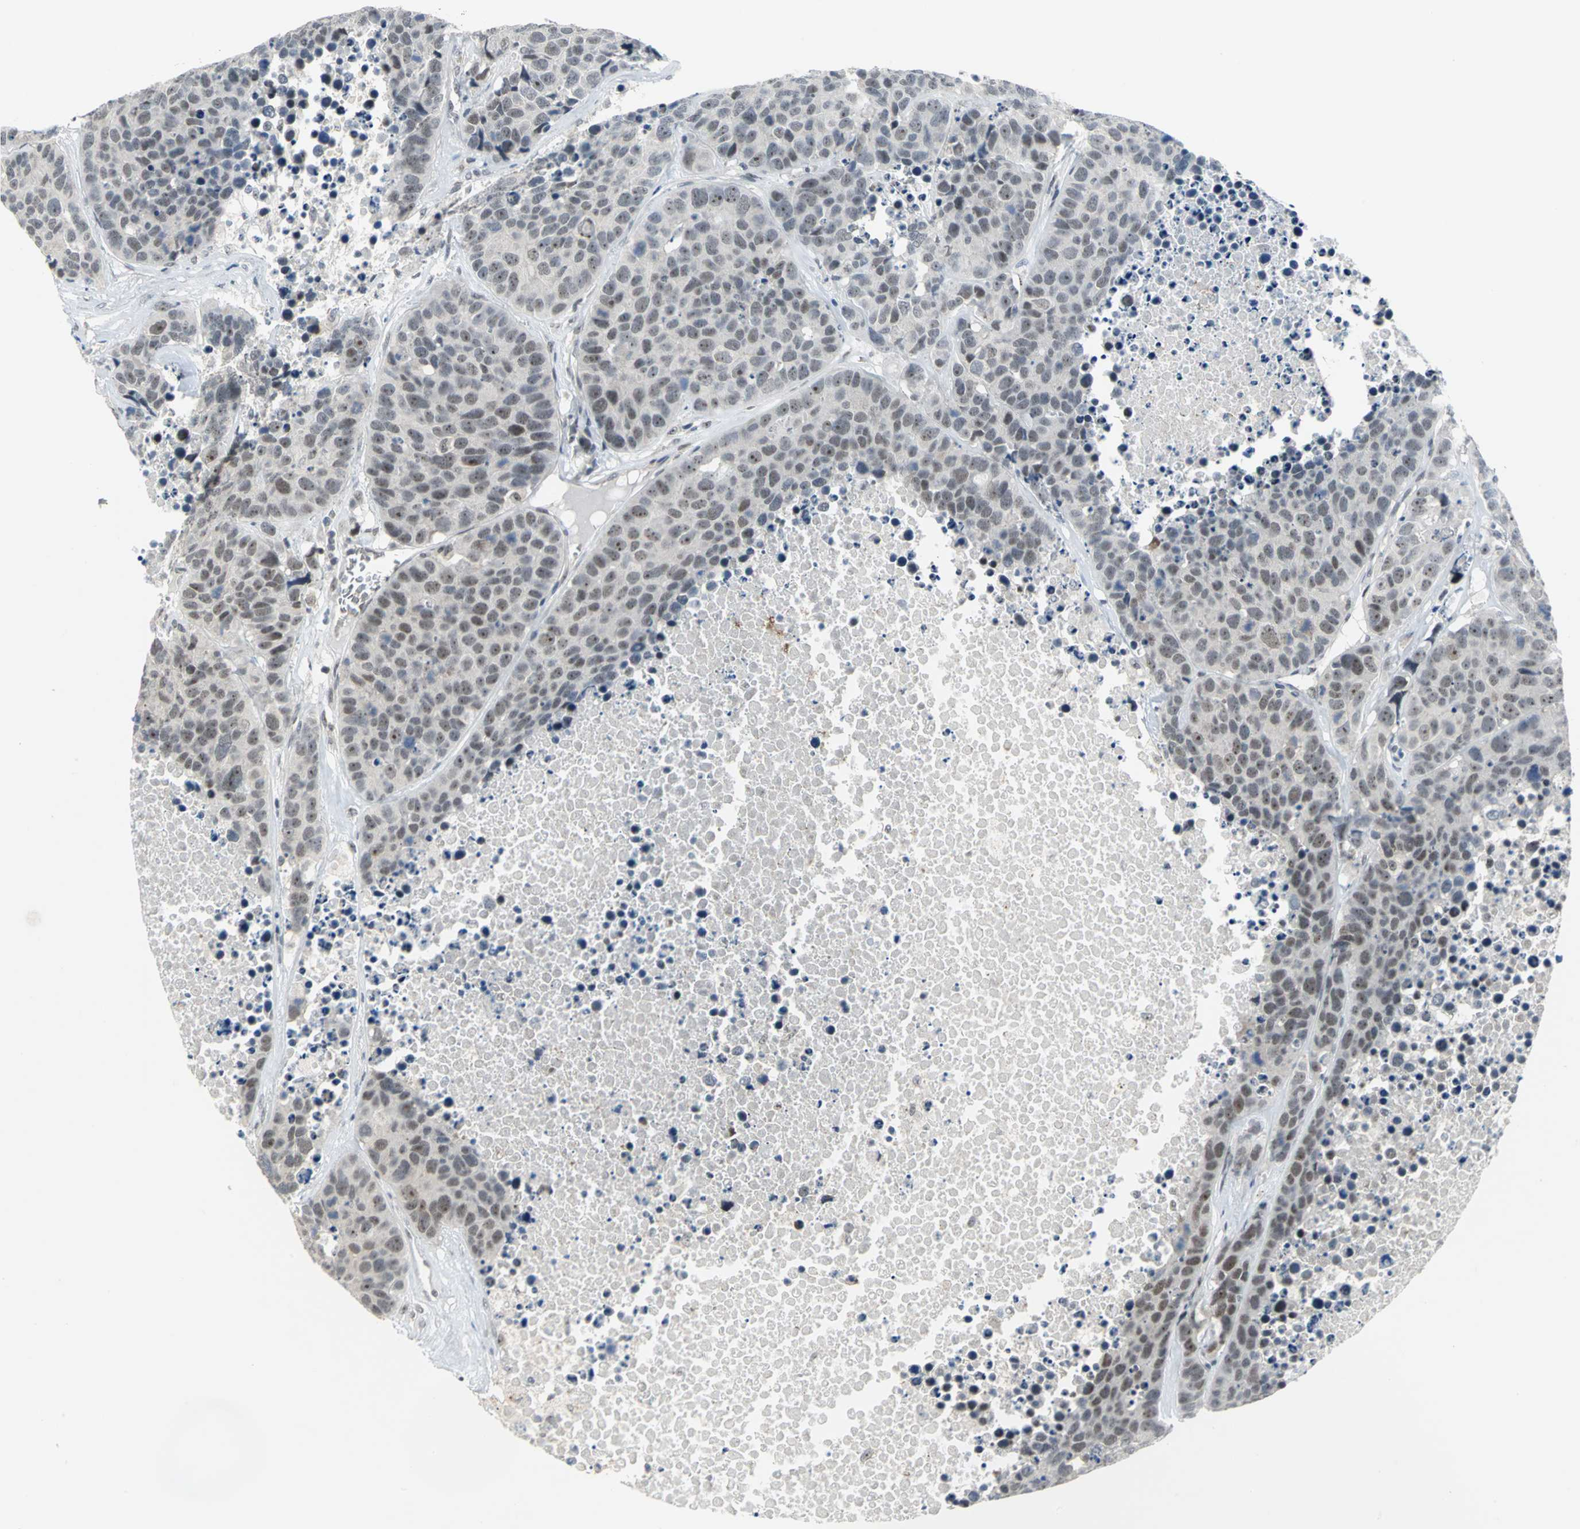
{"staining": {"intensity": "weak", "quantity": "25%-75%", "location": "nuclear"}, "tissue": "carcinoid", "cell_type": "Tumor cells", "image_type": "cancer", "snomed": [{"axis": "morphology", "description": "Carcinoid, malignant, NOS"}, {"axis": "topography", "description": "Lung"}], "caption": "There is low levels of weak nuclear expression in tumor cells of carcinoid (malignant), as demonstrated by immunohistochemical staining (brown color).", "gene": "GLI3", "patient": {"sex": "male", "age": 60}}